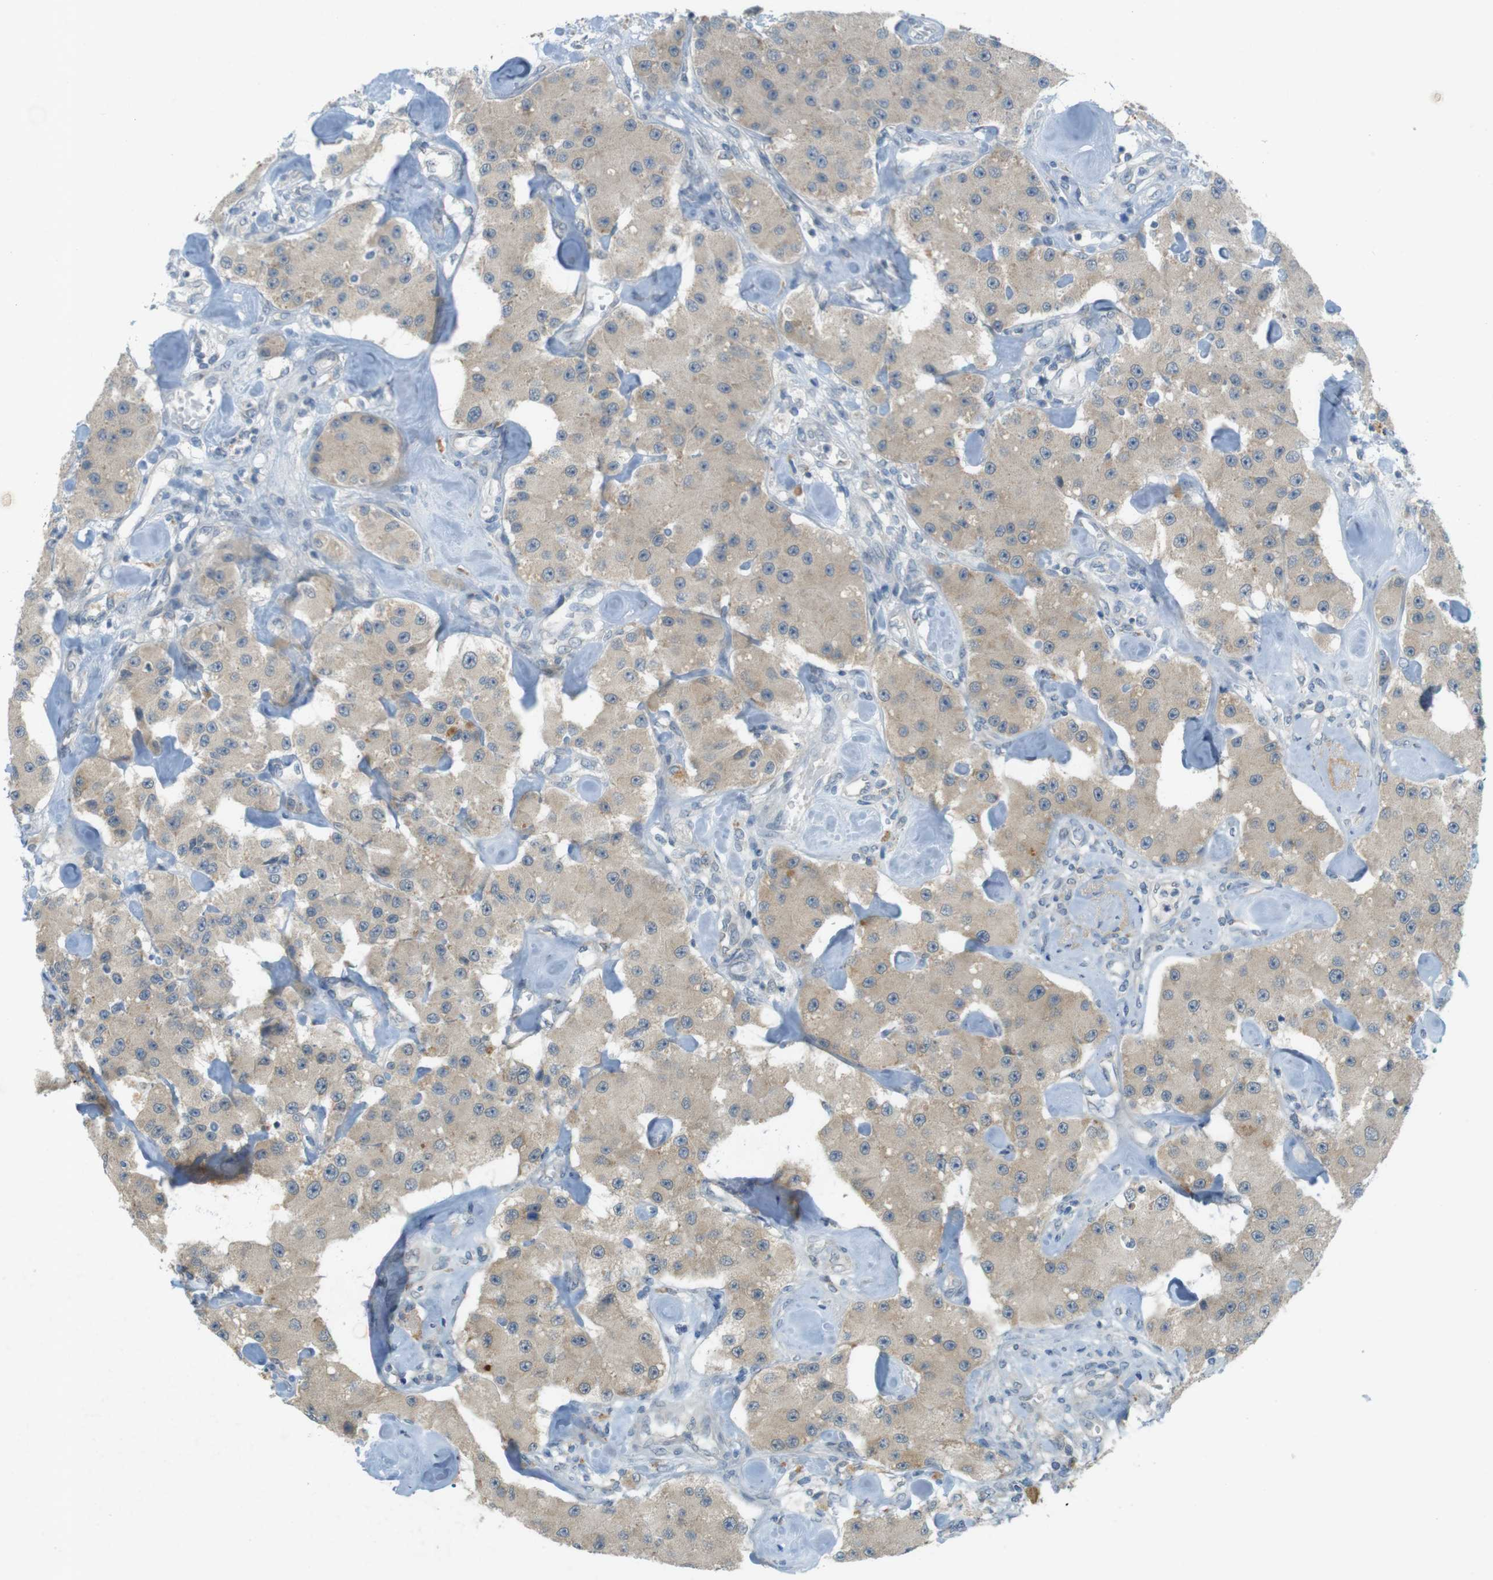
{"staining": {"intensity": "weak", "quantity": ">75%", "location": "cytoplasmic/membranous"}, "tissue": "carcinoid", "cell_type": "Tumor cells", "image_type": "cancer", "snomed": [{"axis": "morphology", "description": "Carcinoid, malignant, NOS"}, {"axis": "topography", "description": "Pancreas"}], "caption": "This is an image of immunohistochemistry staining of malignant carcinoid, which shows weak staining in the cytoplasmic/membranous of tumor cells.", "gene": "UGT8", "patient": {"sex": "male", "age": 41}}